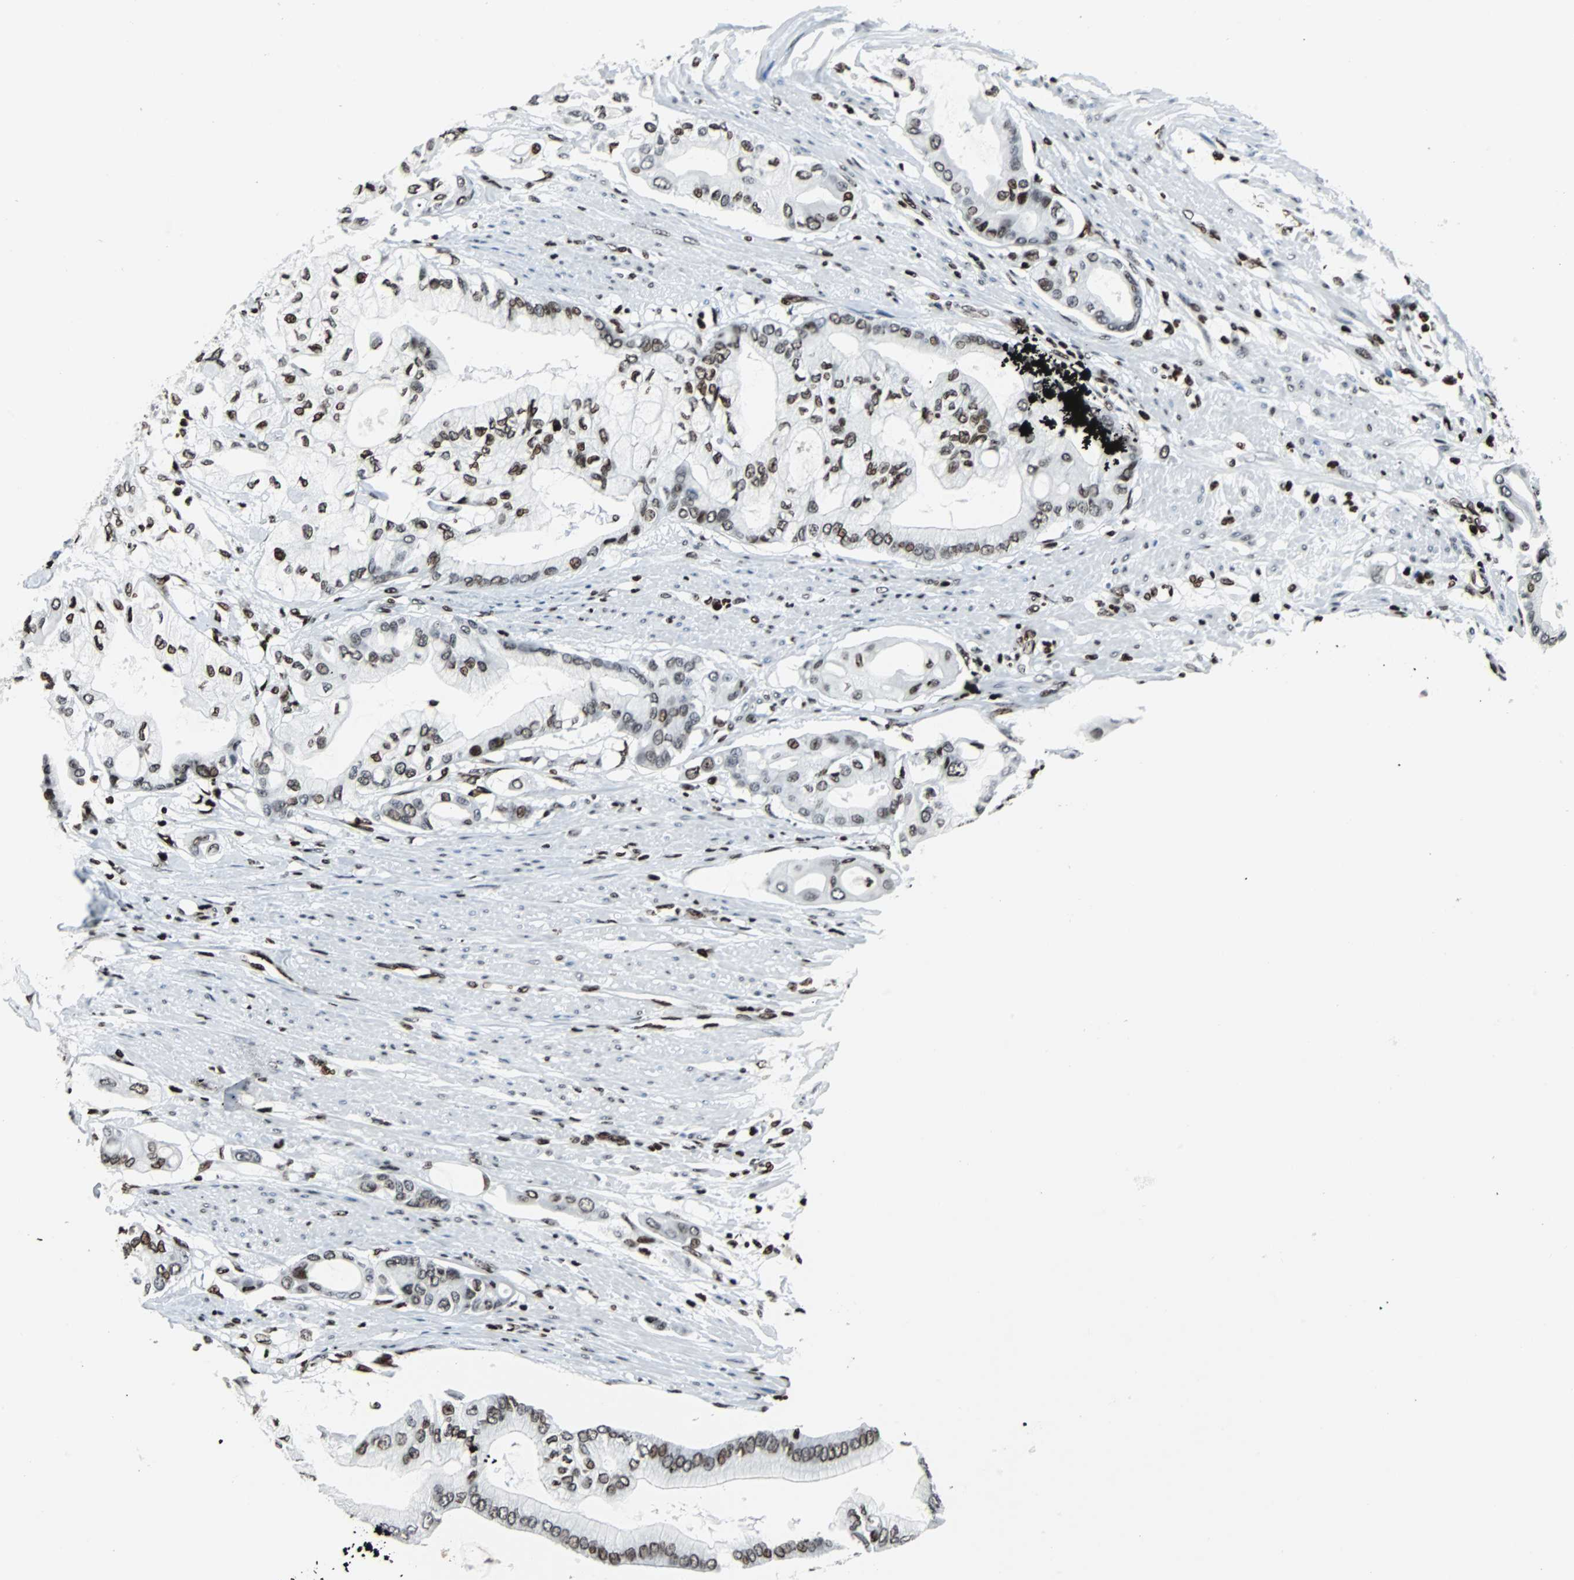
{"staining": {"intensity": "moderate", "quantity": "25%-75%", "location": "nuclear"}, "tissue": "pancreatic cancer", "cell_type": "Tumor cells", "image_type": "cancer", "snomed": [{"axis": "morphology", "description": "Adenocarcinoma, NOS"}, {"axis": "morphology", "description": "Adenocarcinoma, metastatic, NOS"}, {"axis": "topography", "description": "Lymph node"}, {"axis": "topography", "description": "Pancreas"}, {"axis": "topography", "description": "Duodenum"}], "caption": "IHC (DAB) staining of human pancreatic cancer (metastatic adenocarcinoma) displays moderate nuclear protein staining in about 25%-75% of tumor cells. (brown staining indicates protein expression, while blue staining denotes nuclei).", "gene": "ZNF131", "patient": {"sex": "female", "age": 64}}